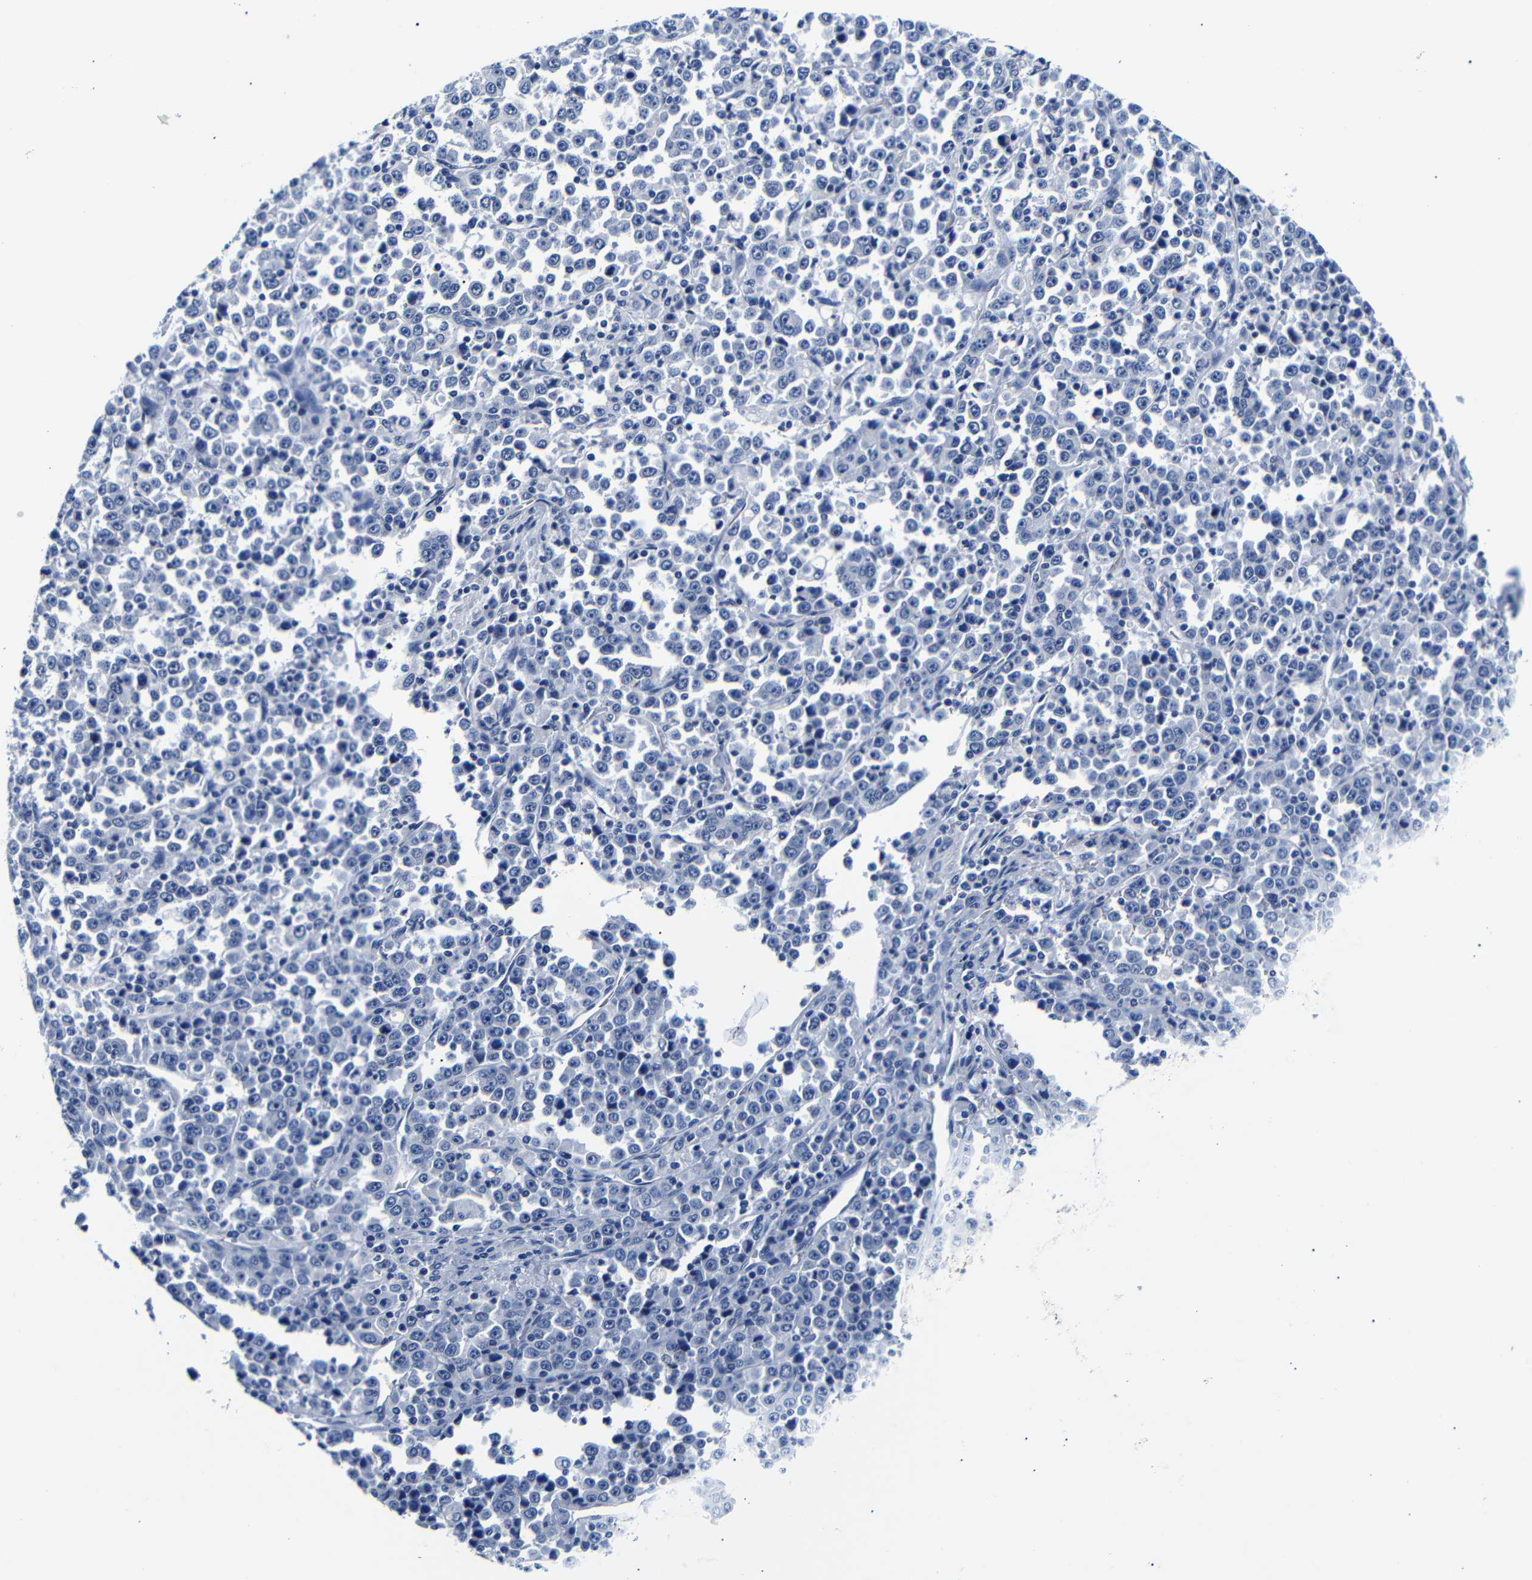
{"staining": {"intensity": "negative", "quantity": "none", "location": "none"}, "tissue": "stomach cancer", "cell_type": "Tumor cells", "image_type": "cancer", "snomed": [{"axis": "morphology", "description": "Normal tissue, NOS"}, {"axis": "morphology", "description": "Adenocarcinoma, NOS"}, {"axis": "topography", "description": "Stomach, upper"}, {"axis": "topography", "description": "Stomach"}], "caption": "High power microscopy photomicrograph of an immunohistochemistry image of stomach cancer (adenocarcinoma), revealing no significant staining in tumor cells.", "gene": "GAP43", "patient": {"sex": "male", "age": 59}}